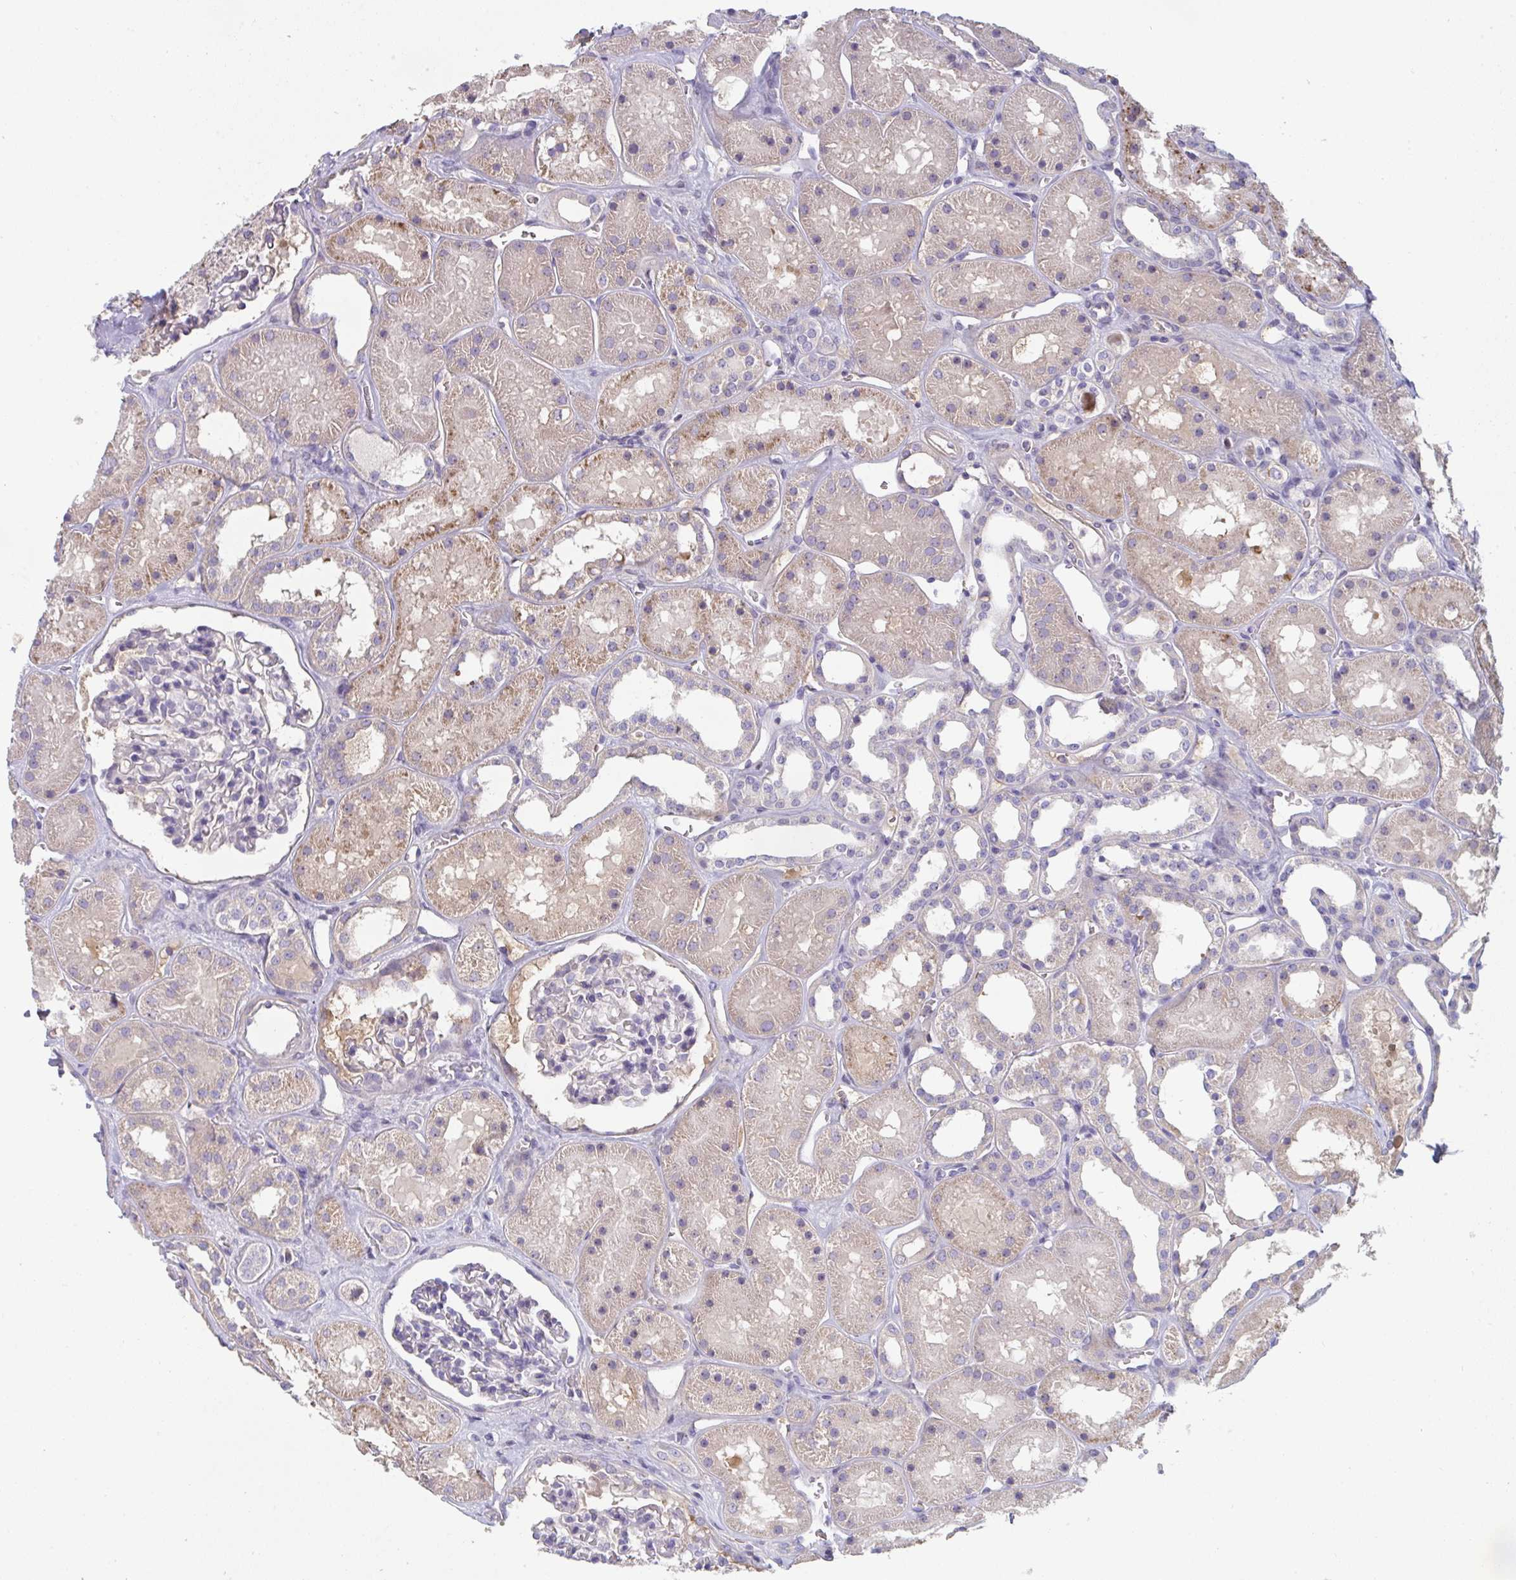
{"staining": {"intensity": "negative", "quantity": "none", "location": "none"}, "tissue": "kidney", "cell_type": "Cells in glomeruli", "image_type": "normal", "snomed": [{"axis": "morphology", "description": "Normal tissue, NOS"}, {"axis": "topography", "description": "Kidney"}], "caption": "This is an immunohistochemistry micrograph of unremarkable kidney. There is no positivity in cells in glomeruli.", "gene": "HGFAC", "patient": {"sex": "female", "age": 41}}